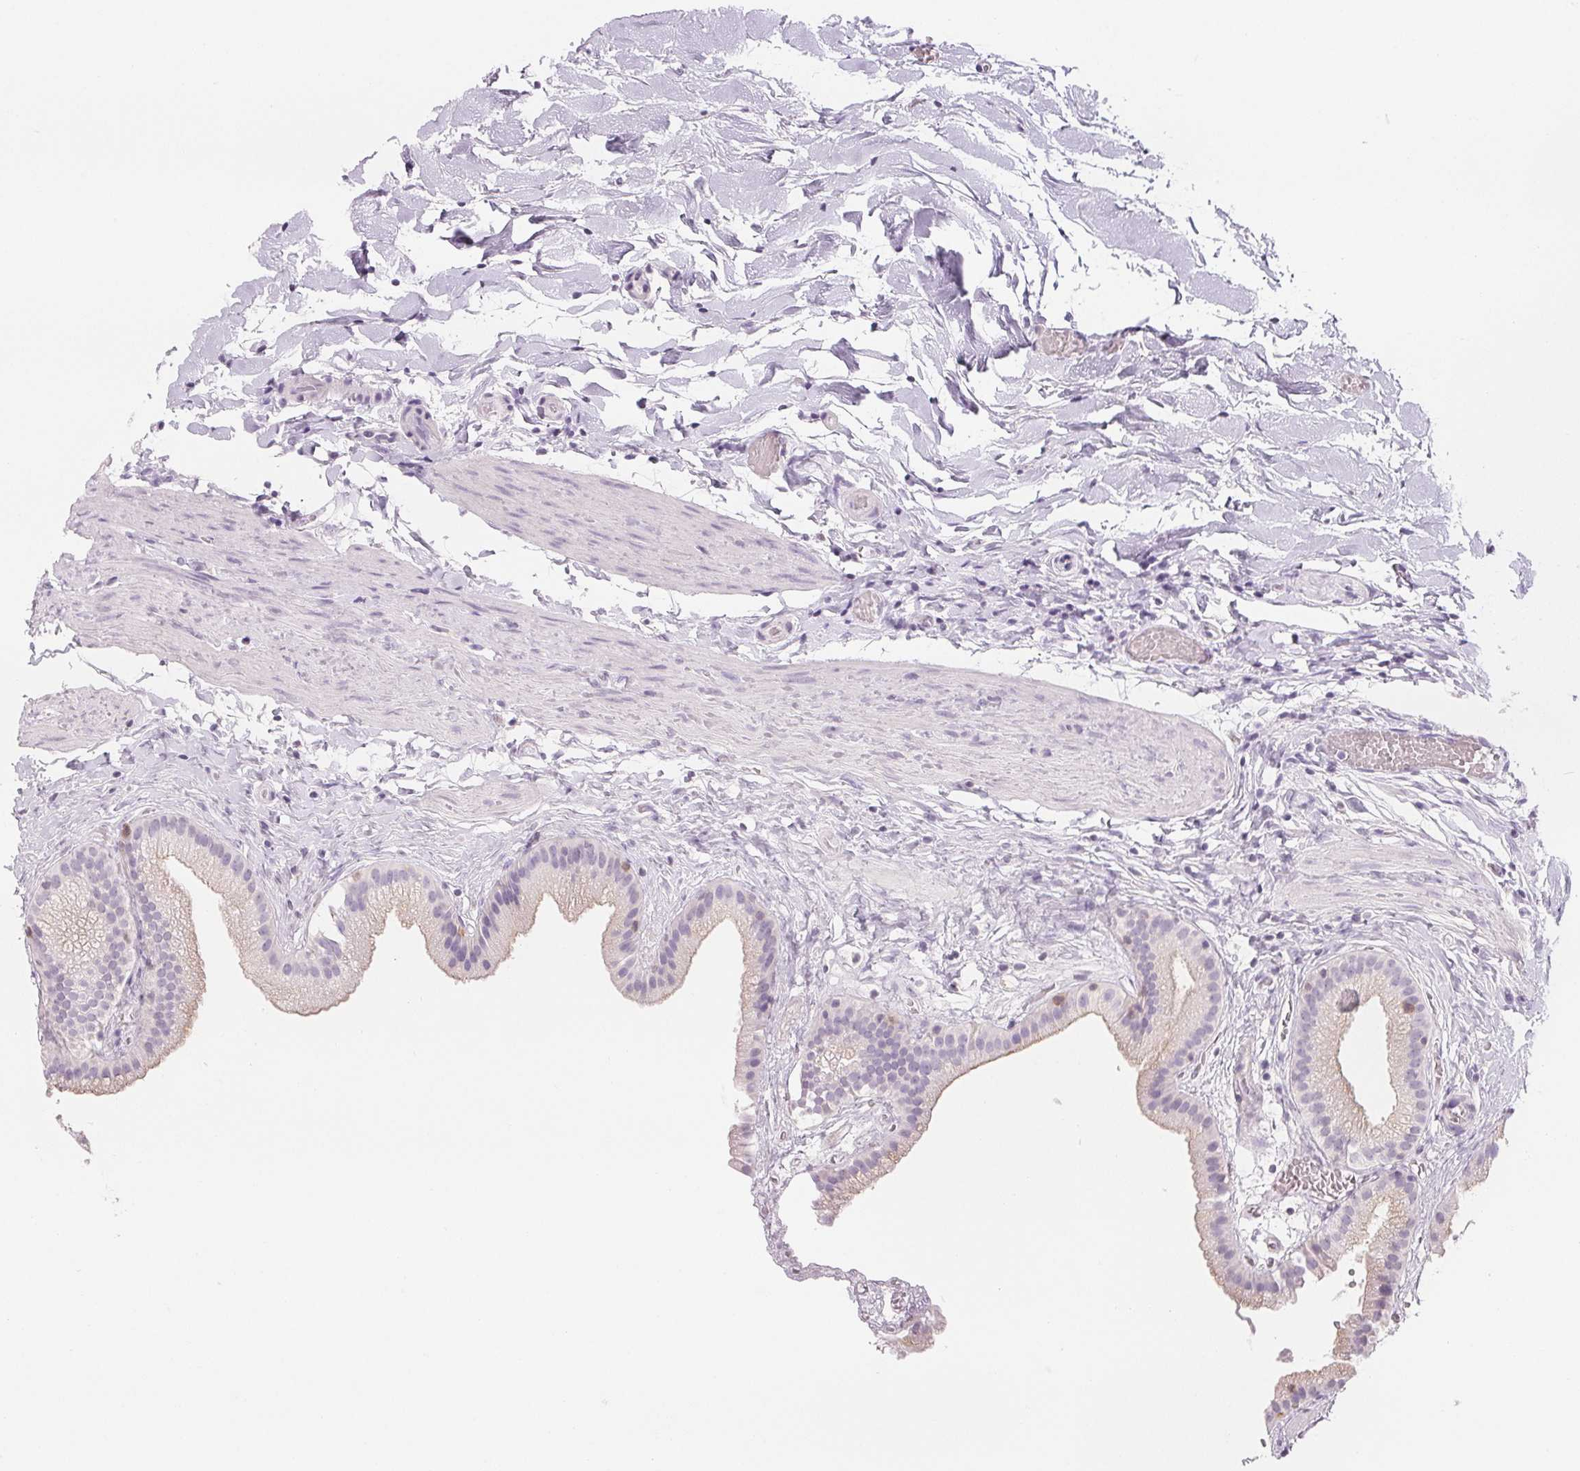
{"staining": {"intensity": "negative", "quantity": "none", "location": "none"}, "tissue": "gallbladder", "cell_type": "Glandular cells", "image_type": "normal", "snomed": [{"axis": "morphology", "description": "Normal tissue, NOS"}, {"axis": "topography", "description": "Gallbladder"}], "caption": "DAB immunohistochemical staining of unremarkable human gallbladder reveals no significant staining in glandular cells.", "gene": "CD69", "patient": {"sex": "female", "age": 63}}